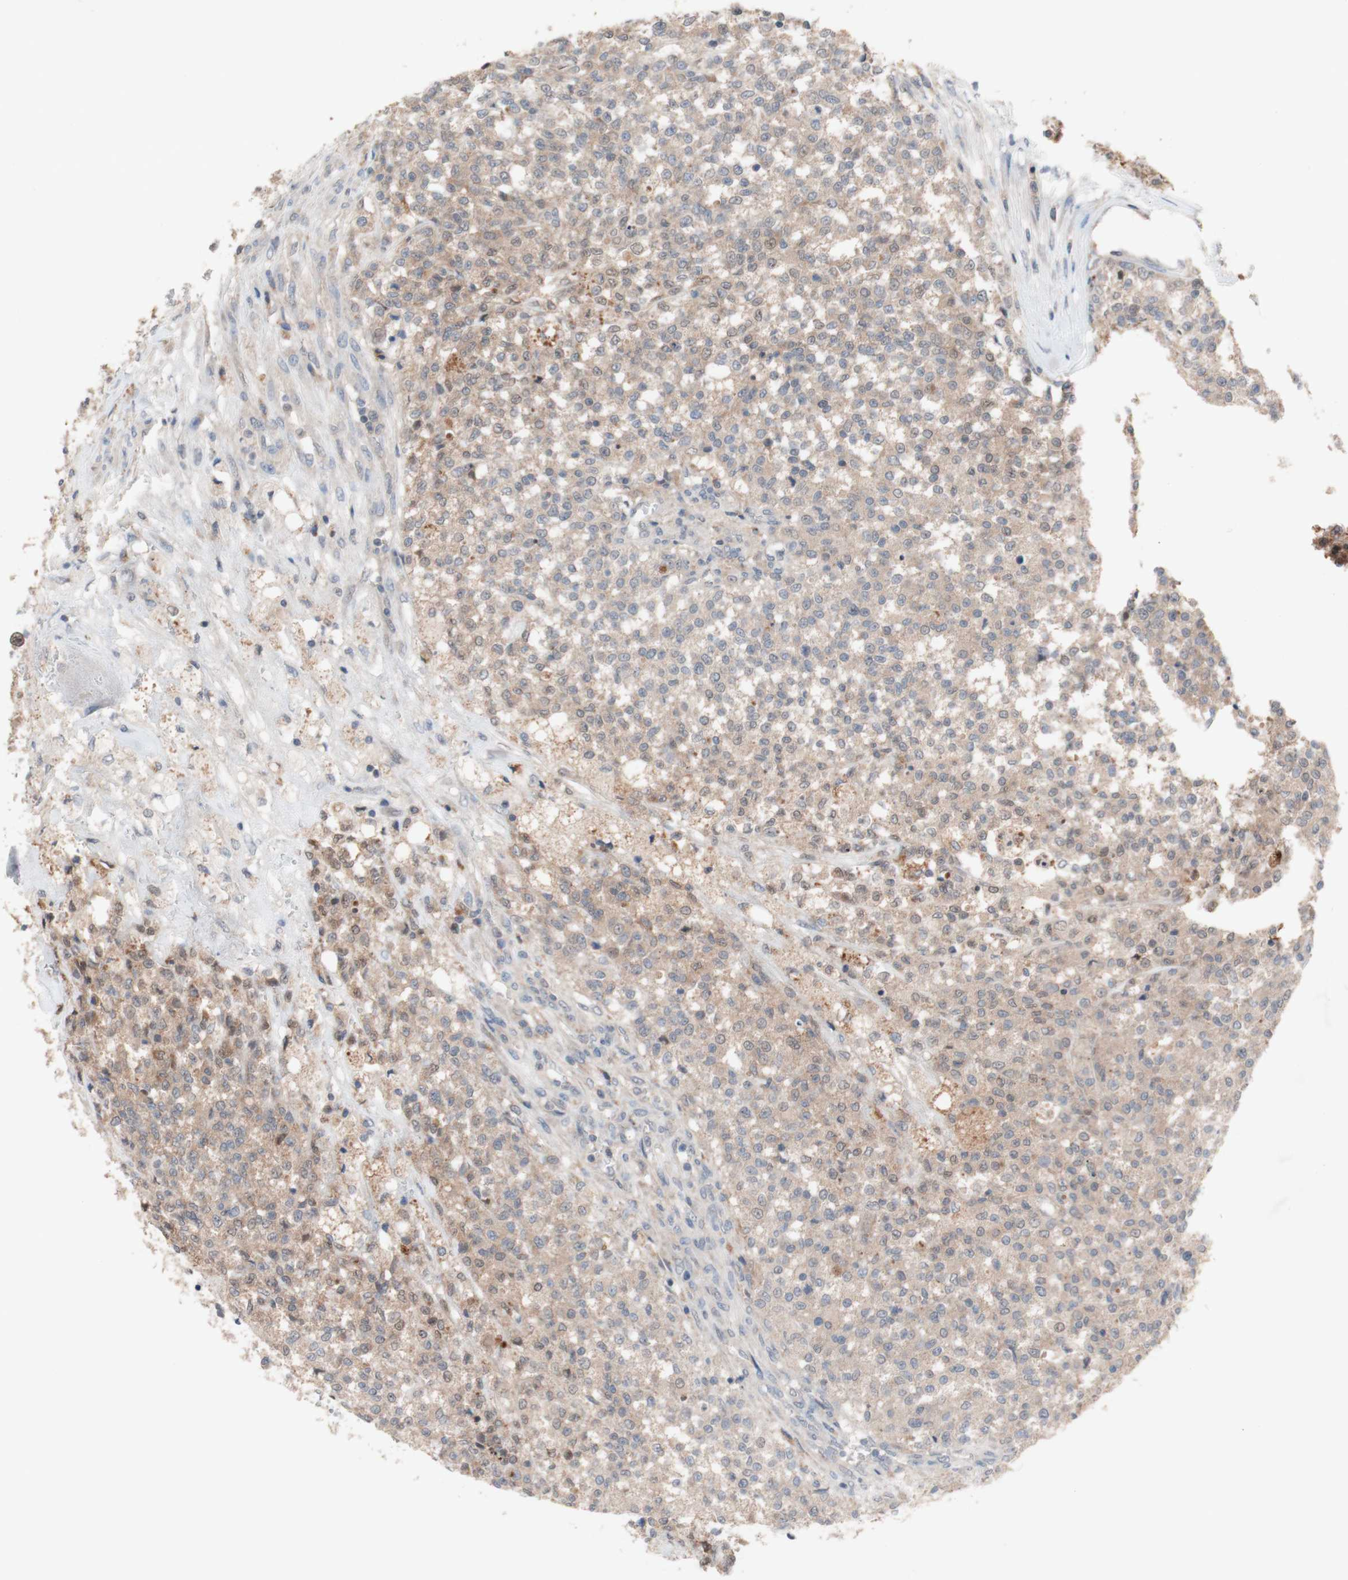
{"staining": {"intensity": "weak", "quantity": ">75%", "location": "cytoplasmic/membranous"}, "tissue": "testis cancer", "cell_type": "Tumor cells", "image_type": "cancer", "snomed": [{"axis": "morphology", "description": "Seminoma, NOS"}, {"axis": "topography", "description": "Testis"}], "caption": "Immunohistochemistry (IHC) staining of seminoma (testis), which displays low levels of weak cytoplasmic/membranous positivity in approximately >75% of tumor cells indicating weak cytoplasmic/membranous protein staining. The staining was performed using DAB (3,3'-diaminobenzidine) (brown) for protein detection and nuclei were counterstained in hematoxylin (blue).", "gene": "PEX2", "patient": {"sex": "male", "age": 59}}